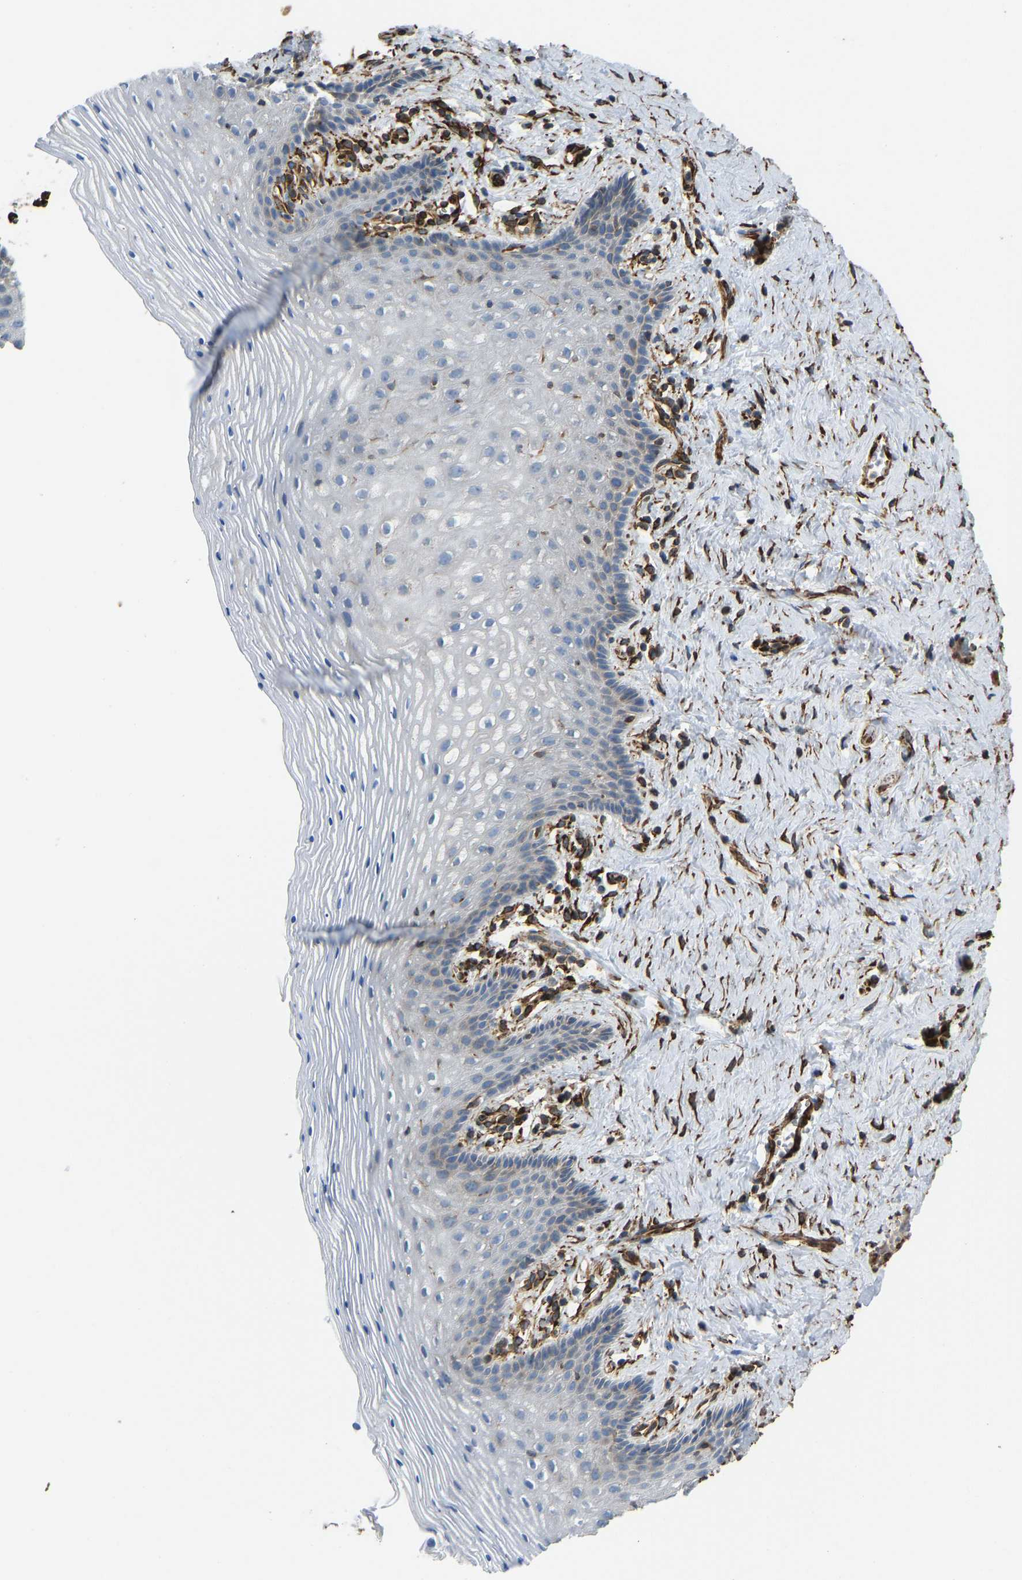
{"staining": {"intensity": "negative", "quantity": "none", "location": "none"}, "tissue": "vagina", "cell_type": "Squamous epithelial cells", "image_type": "normal", "snomed": [{"axis": "morphology", "description": "Normal tissue, NOS"}, {"axis": "topography", "description": "Vagina"}], "caption": "An IHC histopathology image of normal vagina is shown. There is no staining in squamous epithelial cells of vagina. The staining was performed using DAB (3,3'-diaminobenzidine) to visualize the protein expression in brown, while the nuclei were stained in blue with hematoxylin (Magnification: 20x).", "gene": "BEX3", "patient": {"sex": "female", "age": 32}}